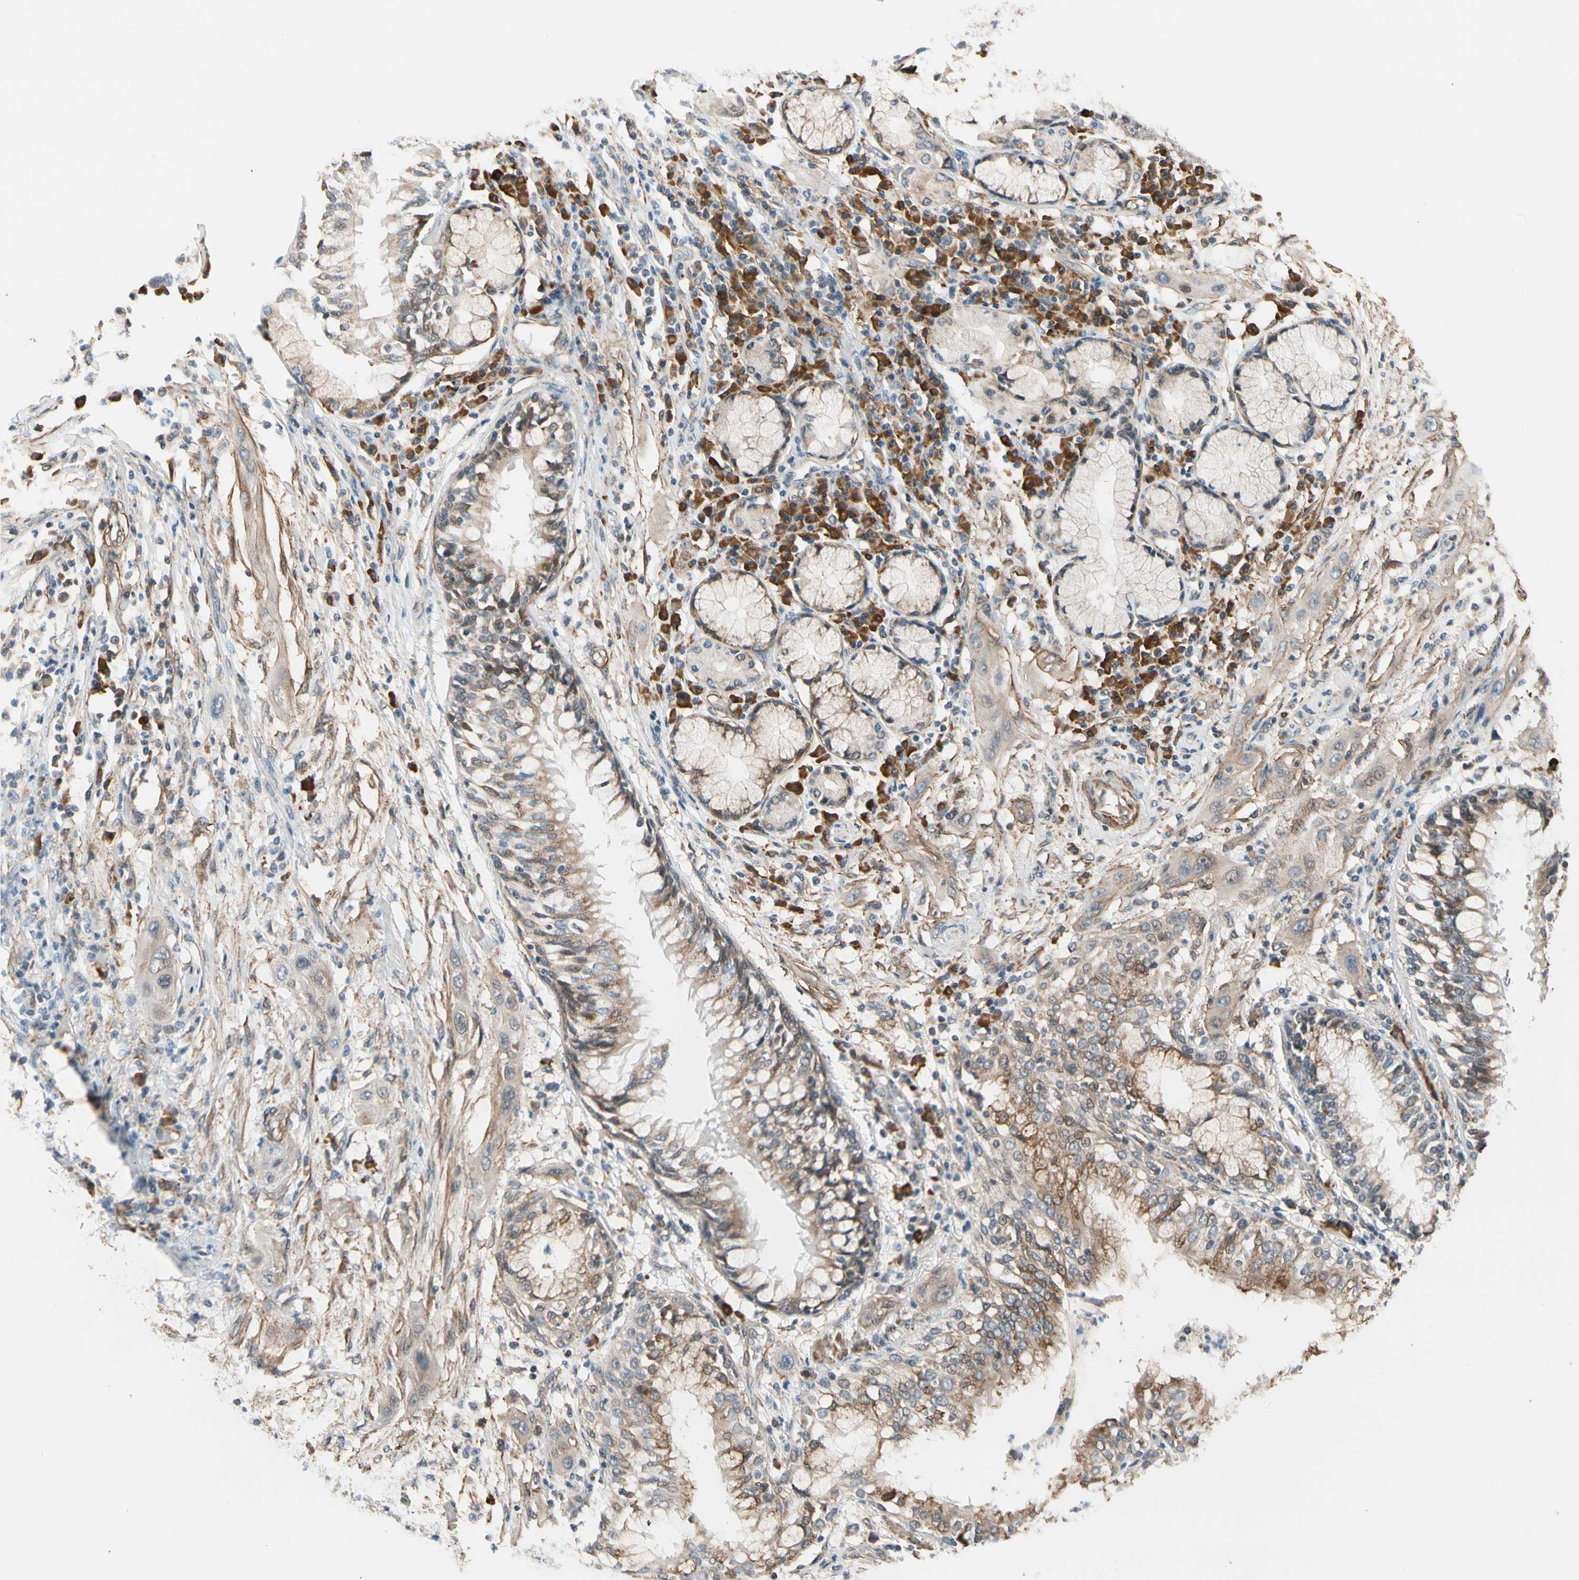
{"staining": {"intensity": "weak", "quantity": "25%-75%", "location": "cytoplasmic/membranous"}, "tissue": "lung cancer", "cell_type": "Tumor cells", "image_type": "cancer", "snomed": [{"axis": "morphology", "description": "Squamous cell carcinoma, NOS"}, {"axis": "topography", "description": "Lung"}], "caption": "Lung cancer (squamous cell carcinoma) was stained to show a protein in brown. There is low levels of weak cytoplasmic/membranous staining in about 25%-75% of tumor cells.", "gene": "LIMK2", "patient": {"sex": "female", "age": 47}}